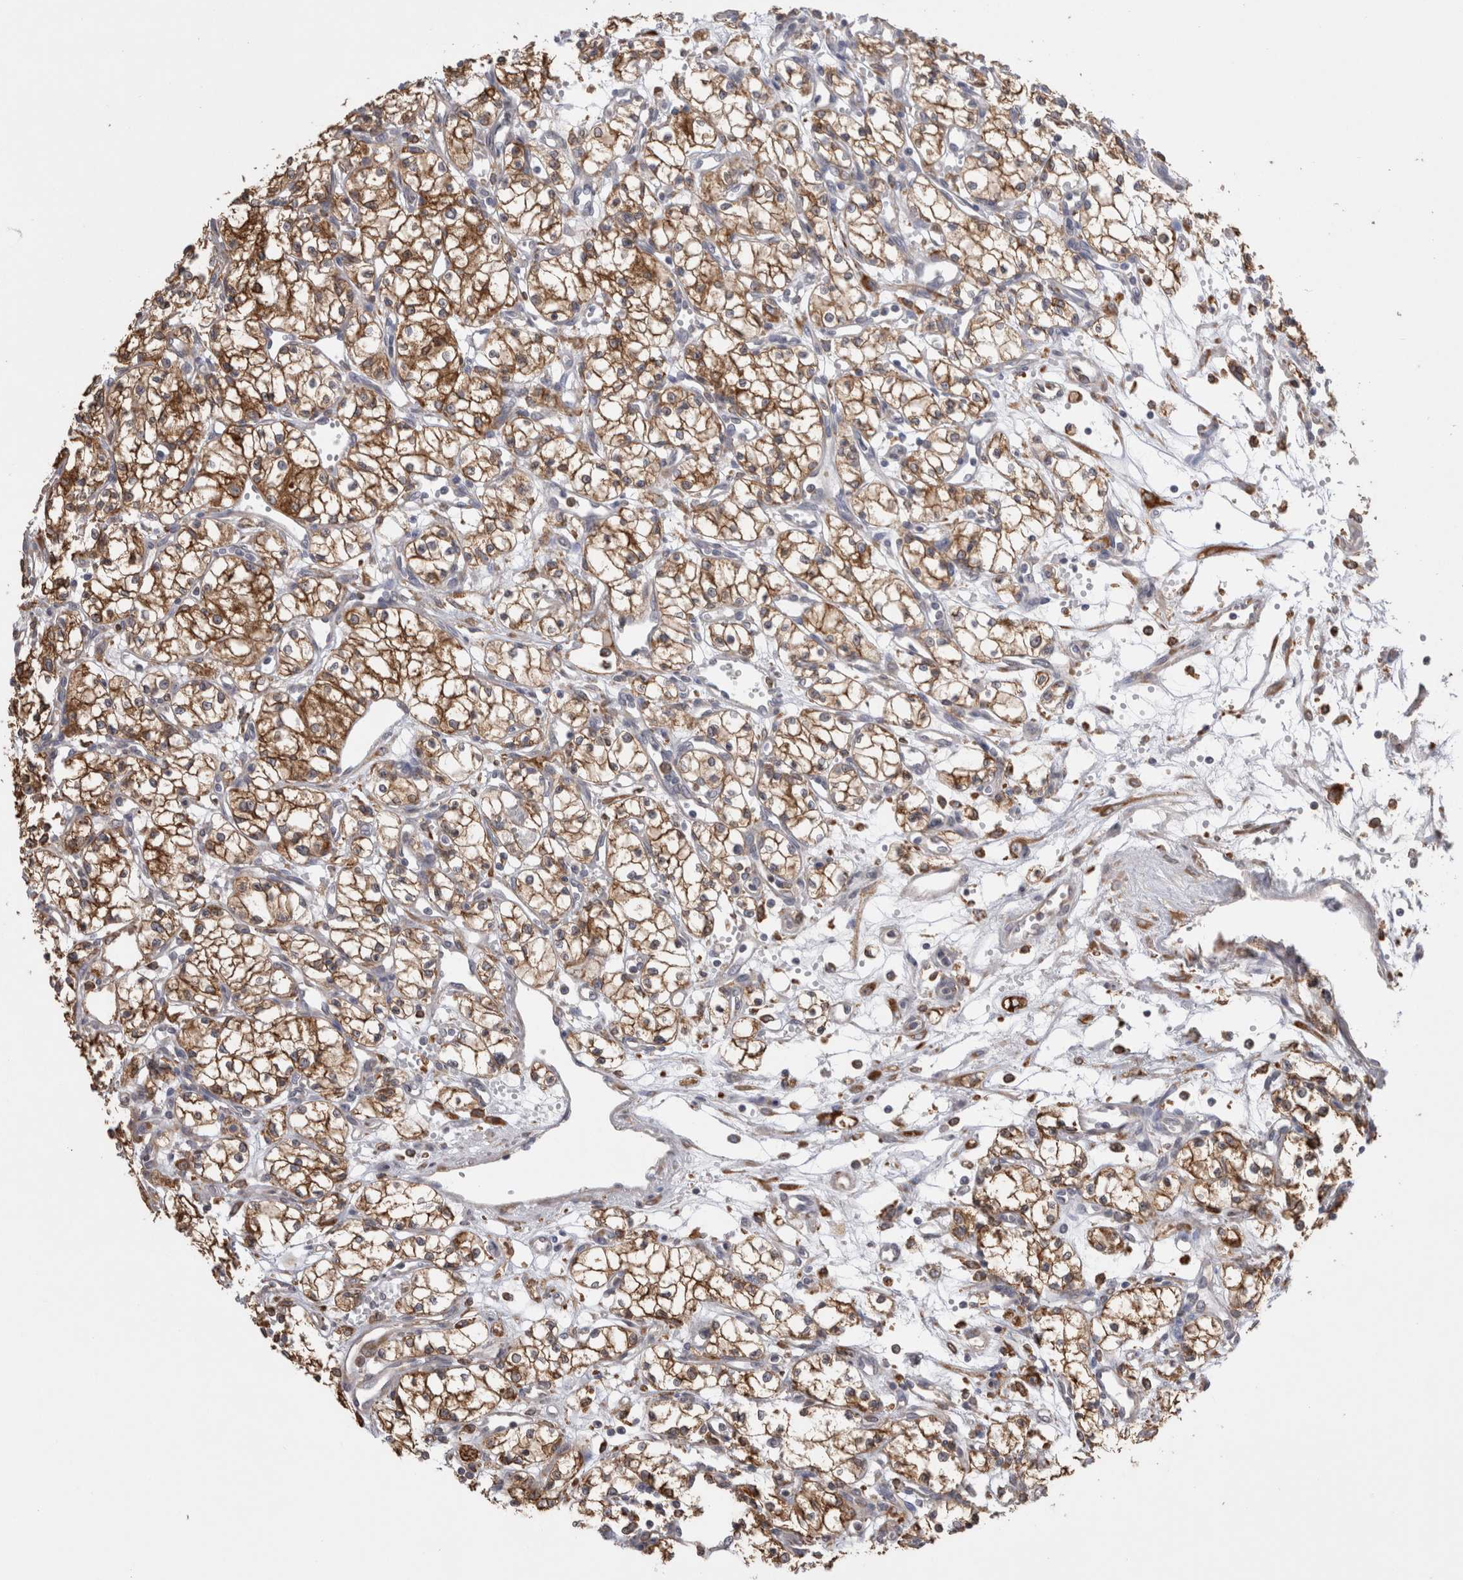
{"staining": {"intensity": "moderate", "quantity": ">75%", "location": "cytoplasmic/membranous"}, "tissue": "renal cancer", "cell_type": "Tumor cells", "image_type": "cancer", "snomed": [{"axis": "morphology", "description": "Normal tissue, NOS"}, {"axis": "morphology", "description": "Adenocarcinoma, NOS"}, {"axis": "topography", "description": "Kidney"}], "caption": "Immunohistochemical staining of adenocarcinoma (renal) shows moderate cytoplasmic/membranous protein staining in approximately >75% of tumor cells.", "gene": "LRPAP1", "patient": {"sex": "male", "age": 59}}